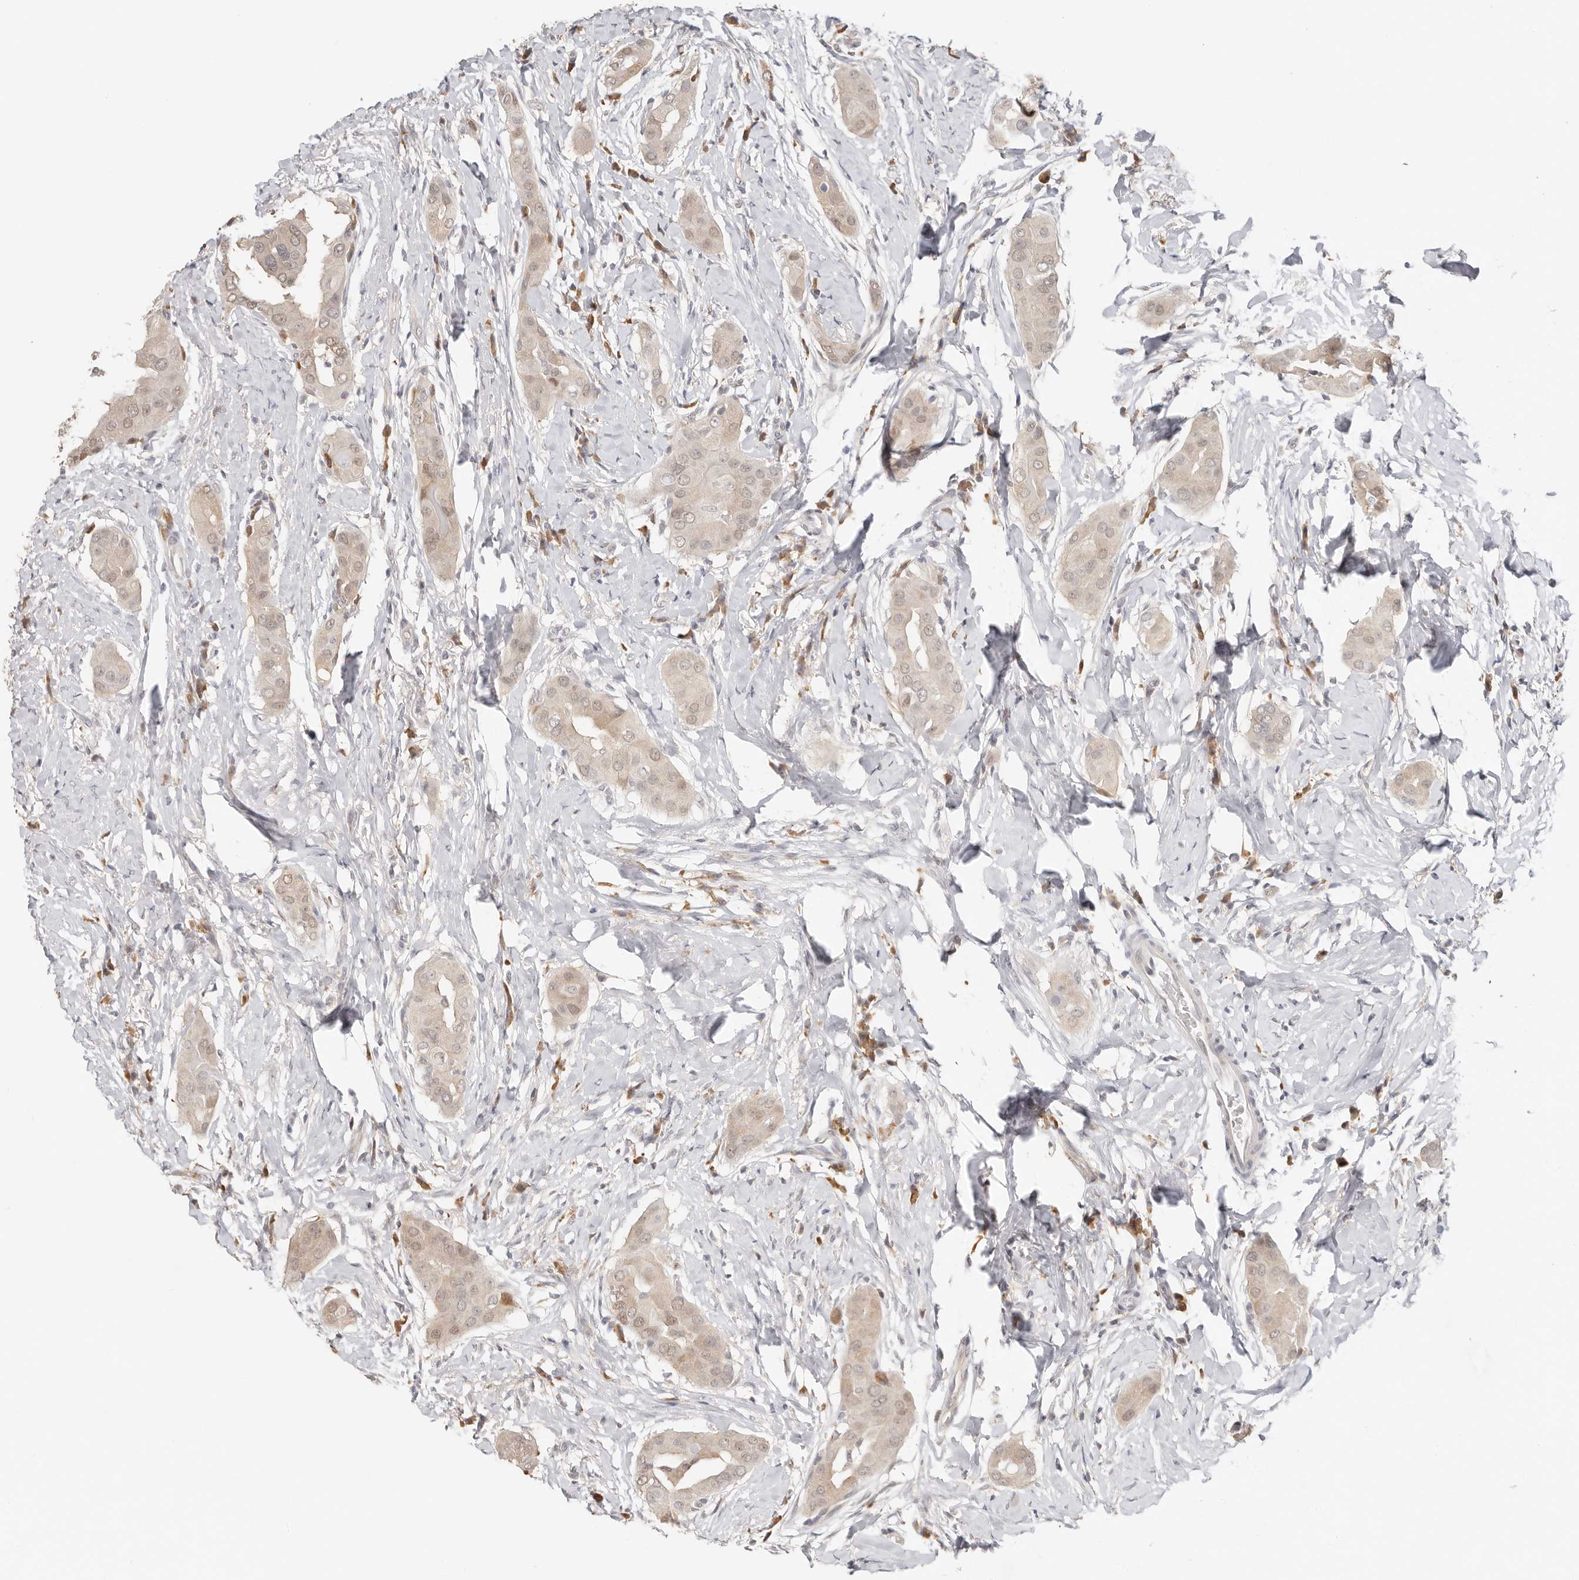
{"staining": {"intensity": "weak", "quantity": ">75%", "location": "cytoplasmic/membranous,nuclear"}, "tissue": "thyroid cancer", "cell_type": "Tumor cells", "image_type": "cancer", "snomed": [{"axis": "morphology", "description": "Papillary adenocarcinoma, NOS"}, {"axis": "topography", "description": "Thyroid gland"}], "caption": "Tumor cells display low levels of weak cytoplasmic/membranous and nuclear staining in about >75% of cells in human thyroid cancer. (Stains: DAB in brown, nuclei in blue, Microscopy: brightfield microscopy at high magnification).", "gene": "LARP7", "patient": {"sex": "male", "age": 33}}